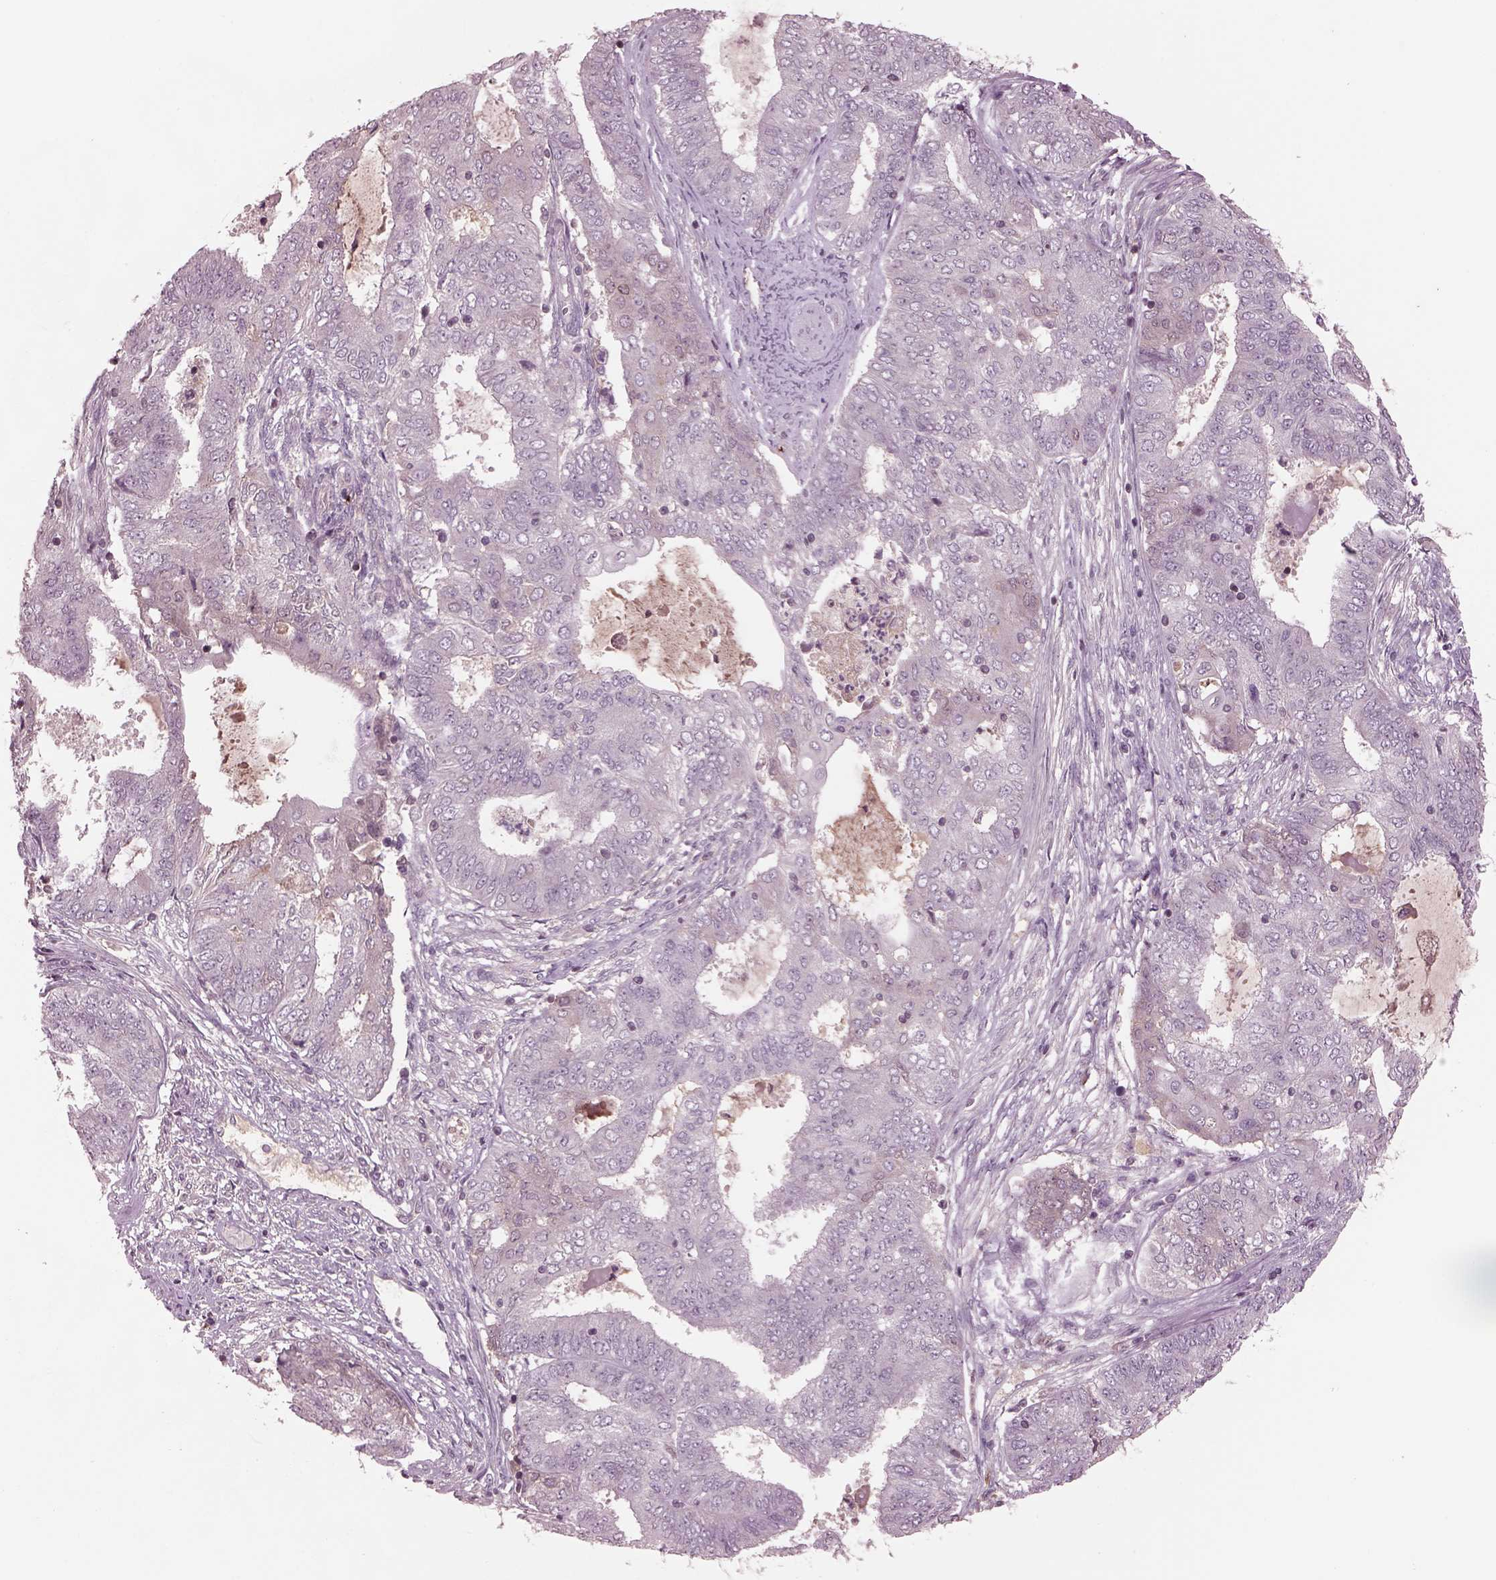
{"staining": {"intensity": "negative", "quantity": "none", "location": "none"}, "tissue": "endometrial cancer", "cell_type": "Tumor cells", "image_type": "cancer", "snomed": [{"axis": "morphology", "description": "Adenocarcinoma, NOS"}, {"axis": "topography", "description": "Endometrium"}], "caption": "This histopathology image is of endometrial cancer (adenocarcinoma) stained with IHC to label a protein in brown with the nuclei are counter-stained blue. There is no expression in tumor cells.", "gene": "PTX4", "patient": {"sex": "female", "age": 62}}